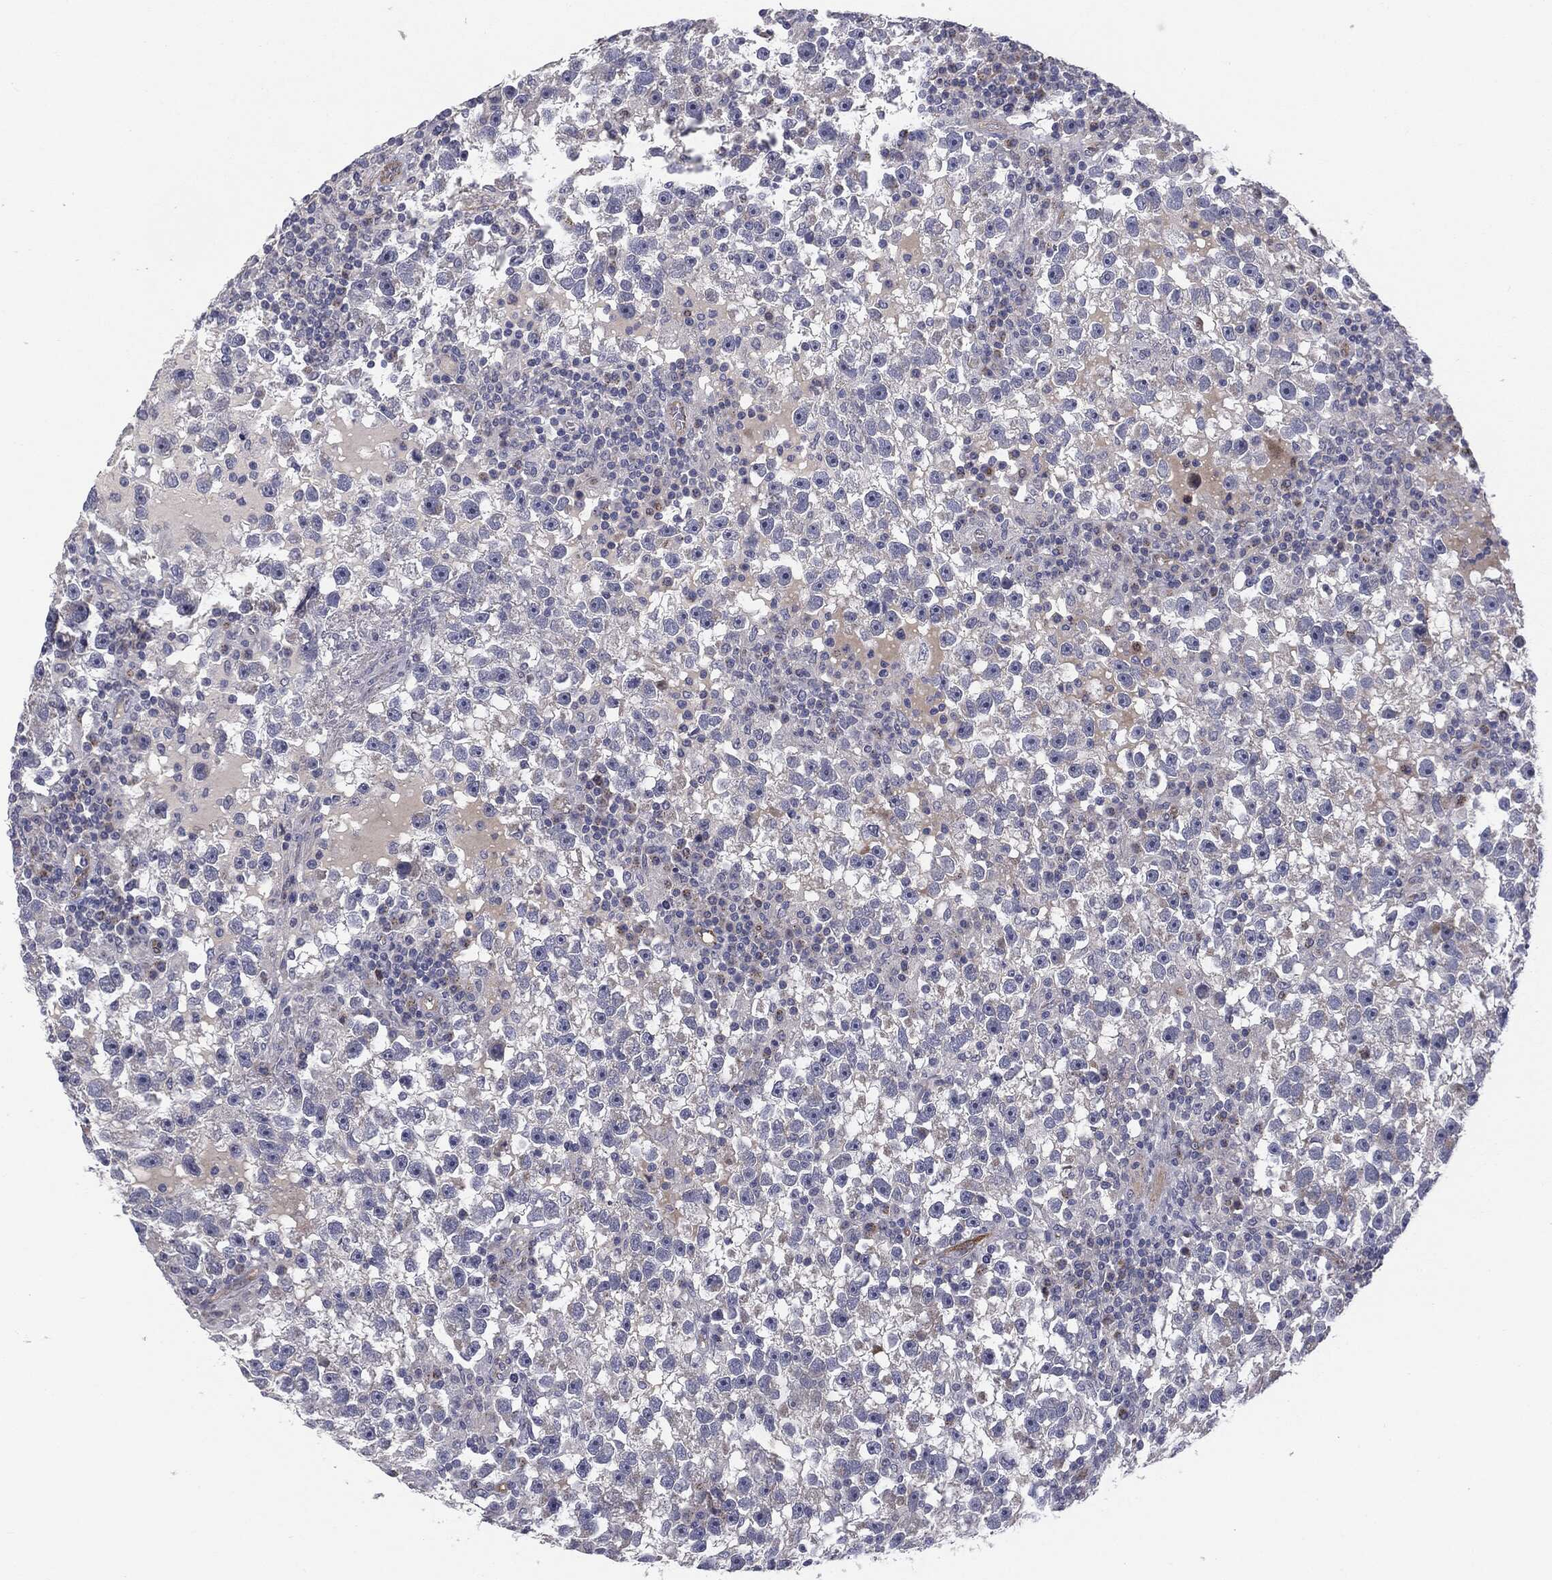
{"staining": {"intensity": "negative", "quantity": "none", "location": "none"}, "tissue": "testis cancer", "cell_type": "Tumor cells", "image_type": "cancer", "snomed": [{"axis": "morphology", "description": "Seminoma, NOS"}, {"axis": "topography", "description": "Testis"}], "caption": "High power microscopy micrograph of an immunohistochemistry micrograph of testis cancer (seminoma), revealing no significant expression in tumor cells.", "gene": "KRT5", "patient": {"sex": "male", "age": 47}}